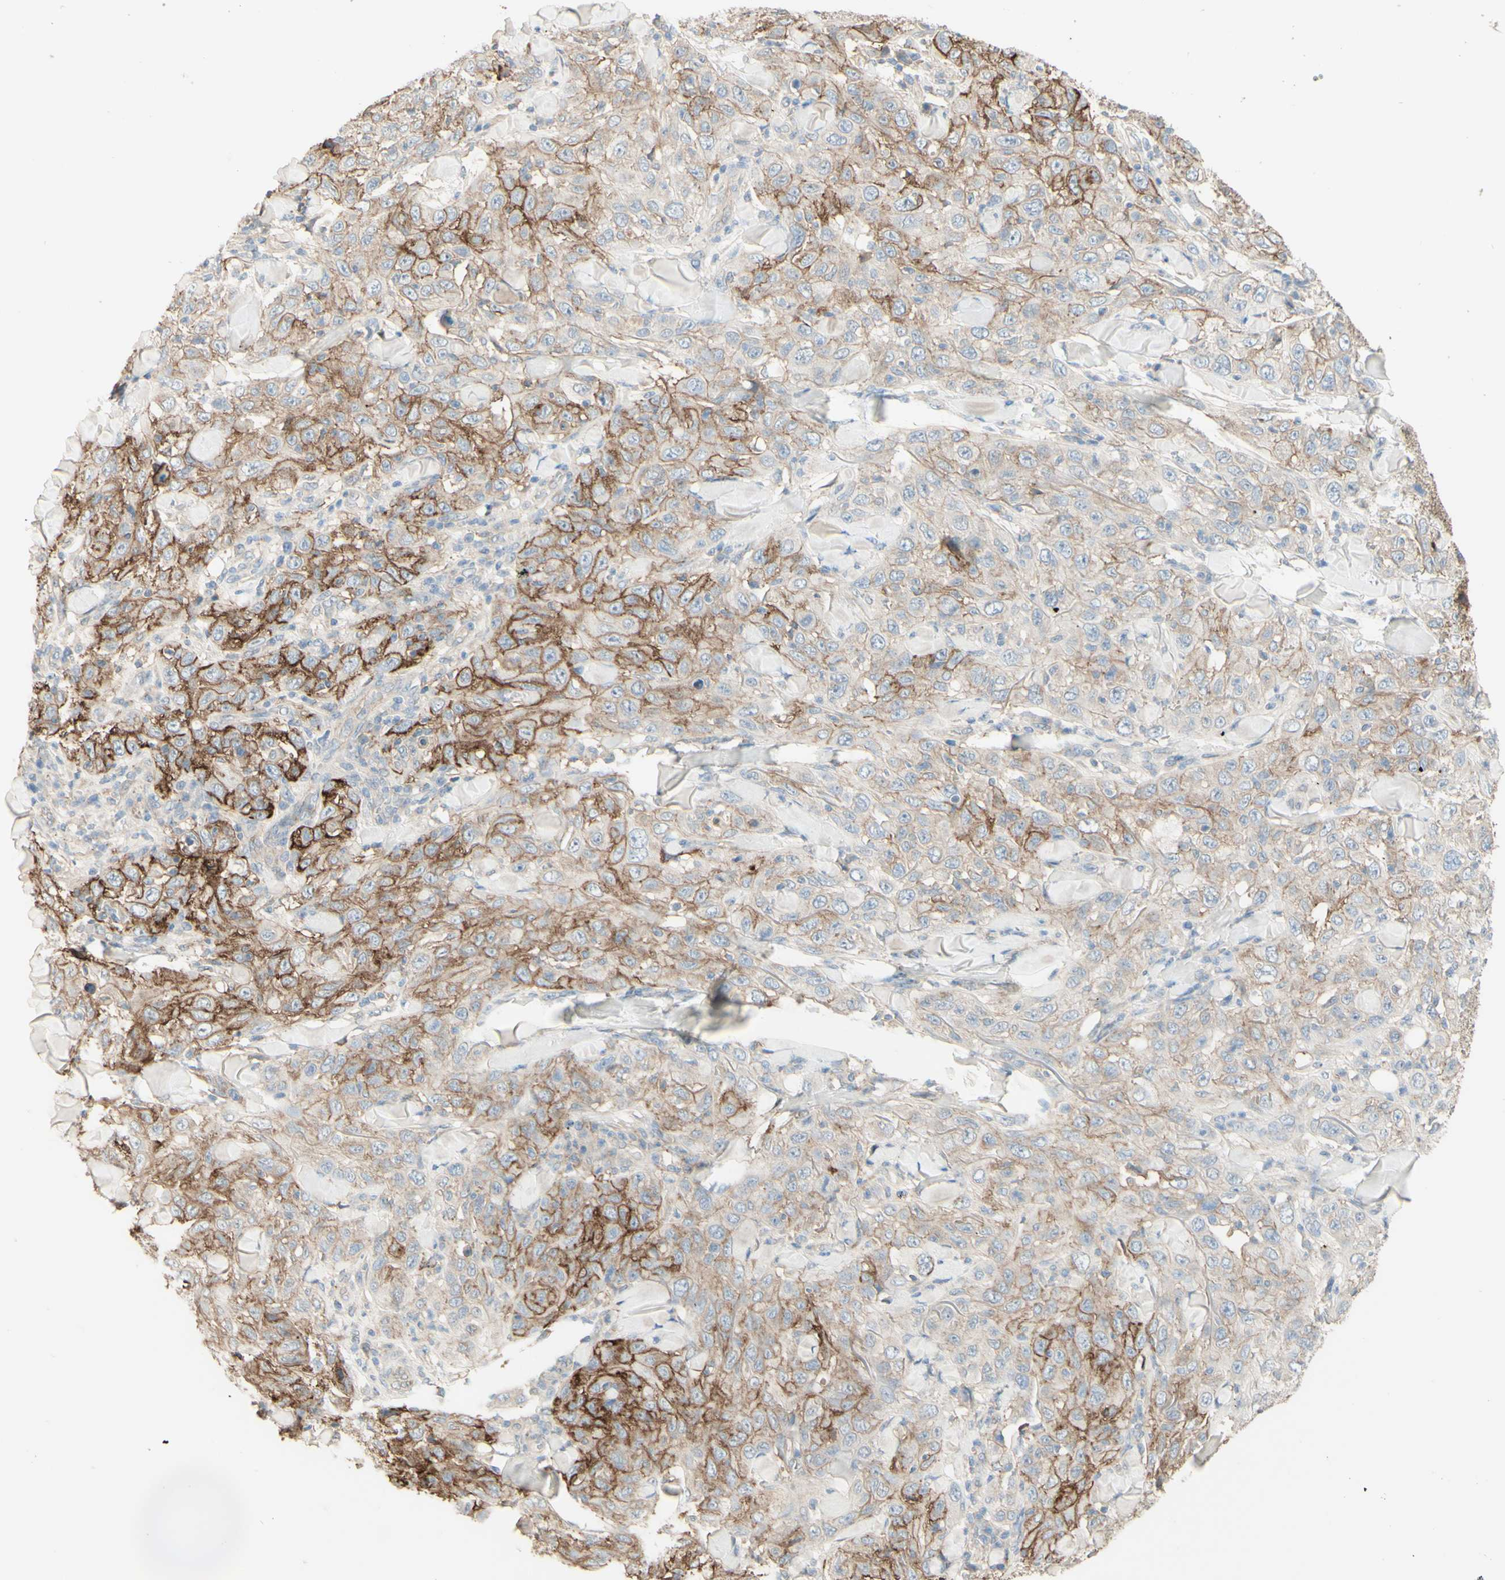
{"staining": {"intensity": "moderate", "quantity": "25%-75%", "location": "cytoplasmic/membranous"}, "tissue": "skin cancer", "cell_type": "Tumor cells", "image_type": "cancer", "snomed": [{"axis": "morphology", "description": "Squamous cell carcinoma, NOS"}, {"axis": "topography", "description": "Skin"}], "caption": "The micrograph exhibits a brown stain indicating the presence of a protein in the cytoplasmic/membranous of tumor cells in skin squamous cell carcinoma.", "gene": "RNF149", "patient": {"sex": "female", "age": 88}}